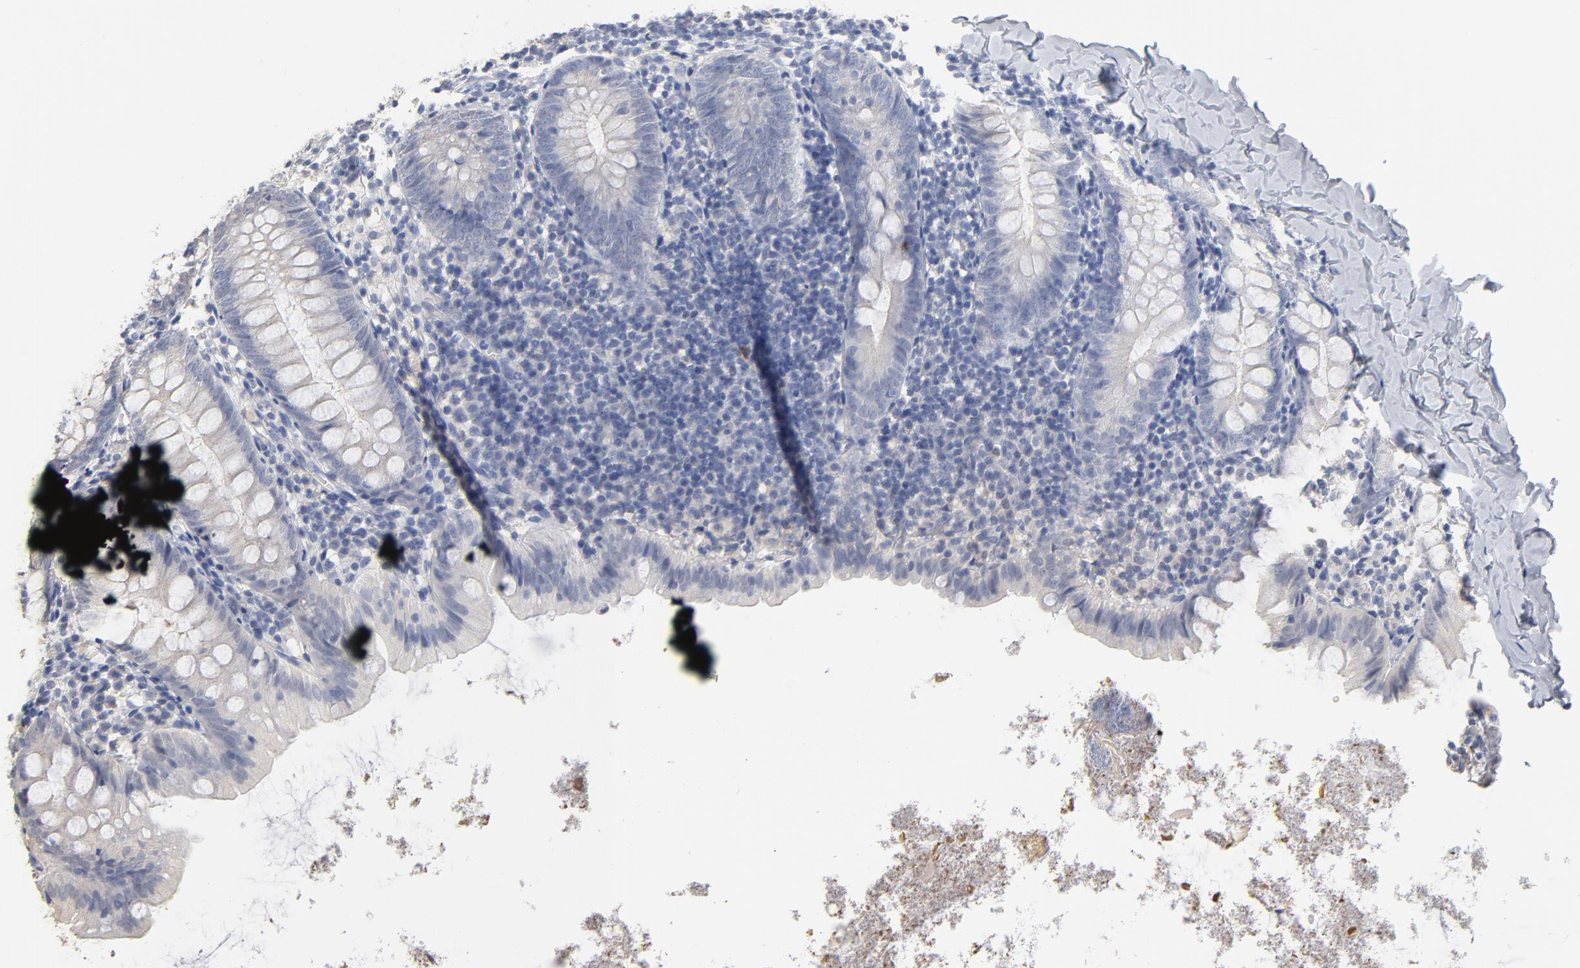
{"staining": {"intensity": "negative", "quantity": "none", "location": "none"}, "tissue": "appendix", "cell_type": "Glandular cells", "image_type": "normal", "snomed": [{"axis": "morphology", "description": "Normal tissue, NOS"}, {"axis": "topography", "description": "Appendix"}], "caption": "Glandular cells are negative for protein expression in normal human appendix. (DAB (3,3'-diaminobenzidine) immunohistochemistry with hematoxylin counter stain).", "gene": "DNAL4", "patient": {"sex": "female", "age": 9}}